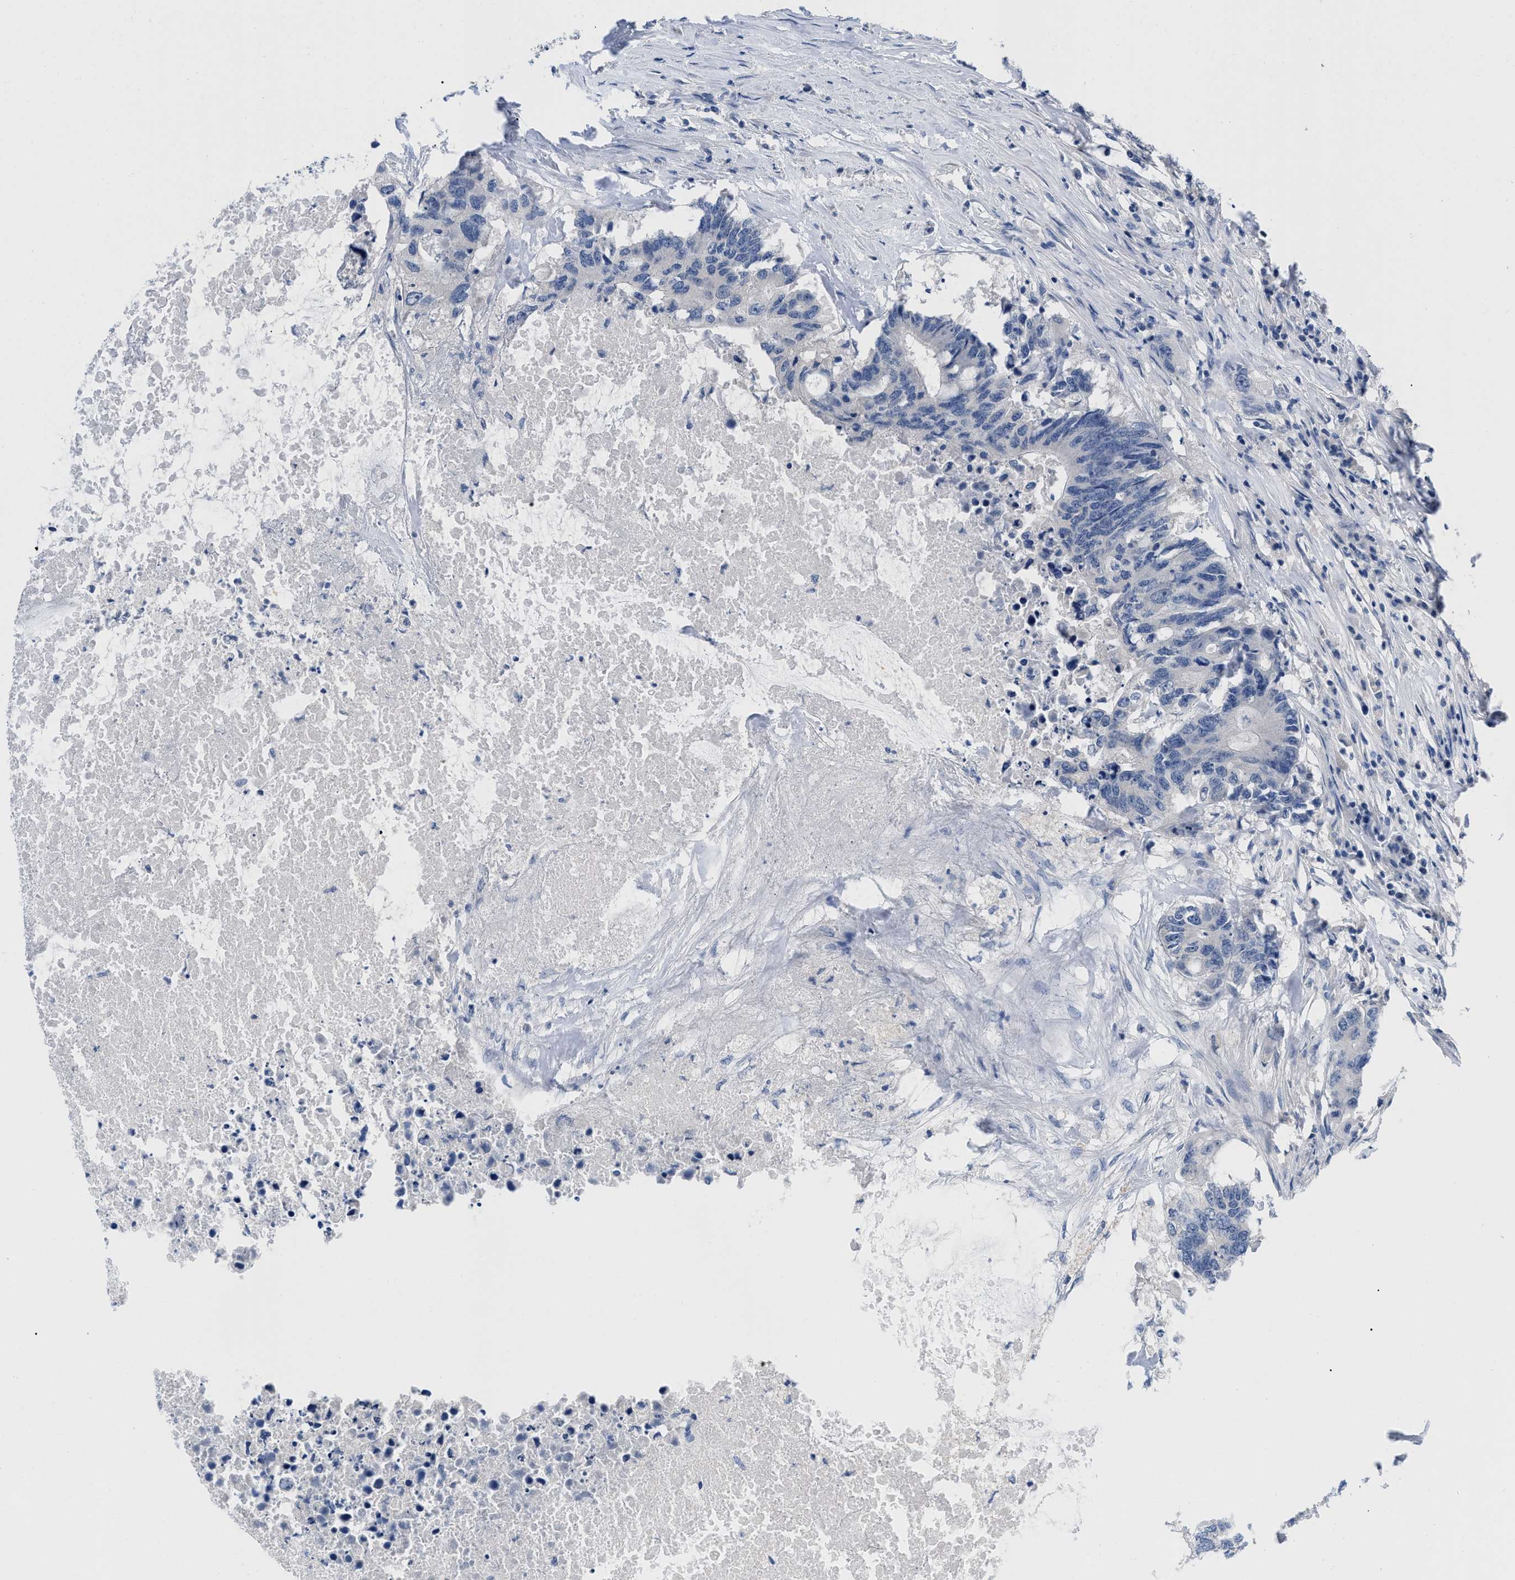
{"staining": {"intensity": "negative", "quantity": "none", "location": "none"}, "tissue": "colorectal cancer", "cell_type": "Tumor cells", "image_type": "cancer", "snomed": [{"axis": "morphology", "description": "Adenocarcinoma, NOS"}, {"axis": "topography", "description": "Colon"}], "caption": "IHC image of neoplastic tissue: human colorectal adenocarcinoma stained with DAB exhibits no significant protein expression in tumor cells. (Immunohistochemistry, brightfield microscopy, high magnification).", "gene": "PYY", "patient": {"sex": "male", "age": 71}}